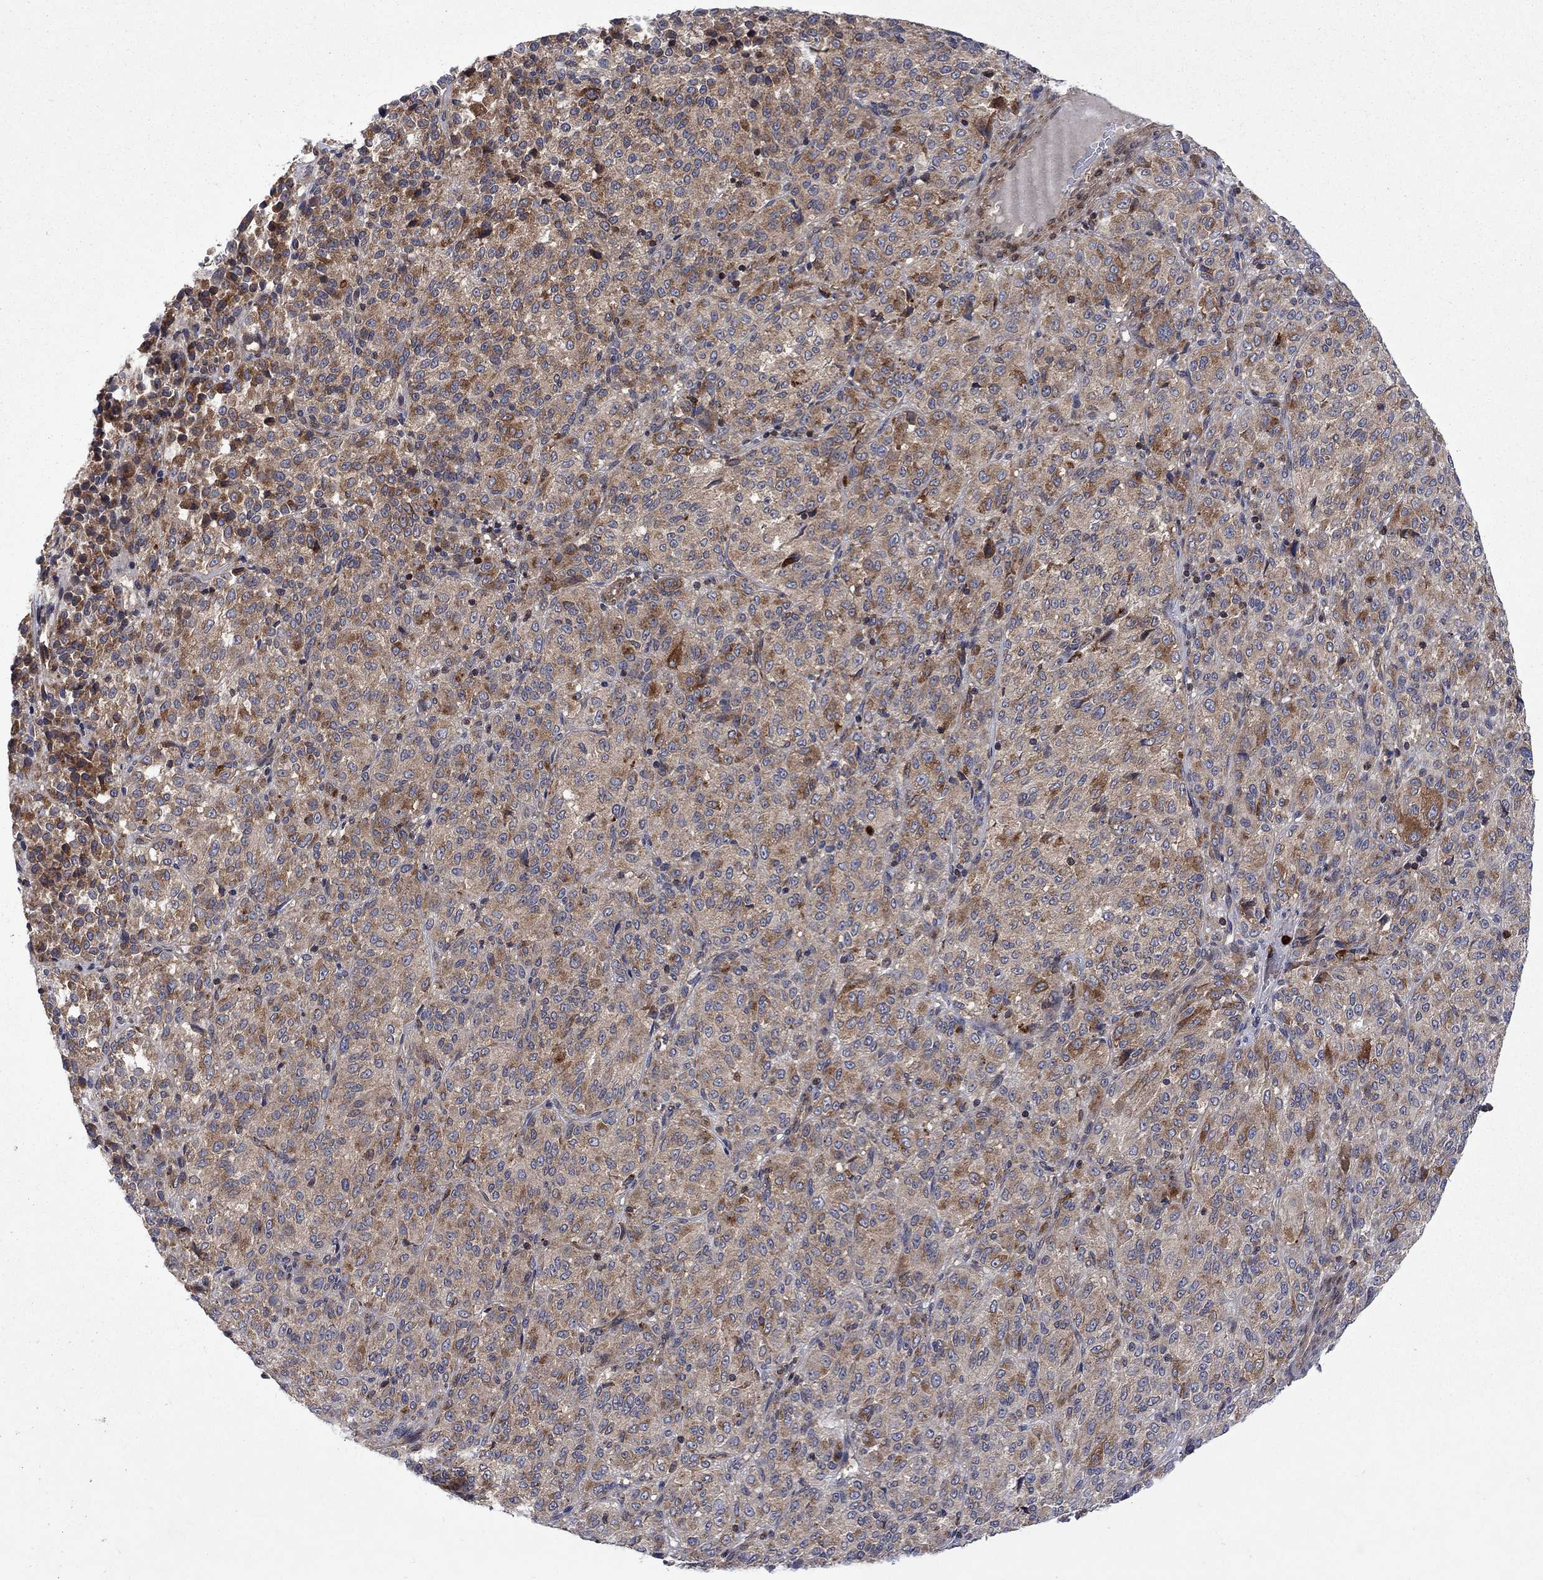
{"staining": {"intensity": "moderate", "quantity": "25%-75%", "location": "cytoplasmic/membranous"}, "tissue": "melanoma", "cell_type": "Tumor cells", "image_type": "cancer", "snomed": [{"axis": "morphology", "description": "Malignant melanoma, Metastatic site"}, {"axis": "topography", "description": "Brain"}], "caption": "Immunohistochemical staining of malignant melanoma (metastatic site) demonstrates medium levels of moderate cytoplasmic/membranous expression in about 25%-75% of tumor cells.", "gene": "TMEM33", "patient": {"sex": "female", "age": 56}}